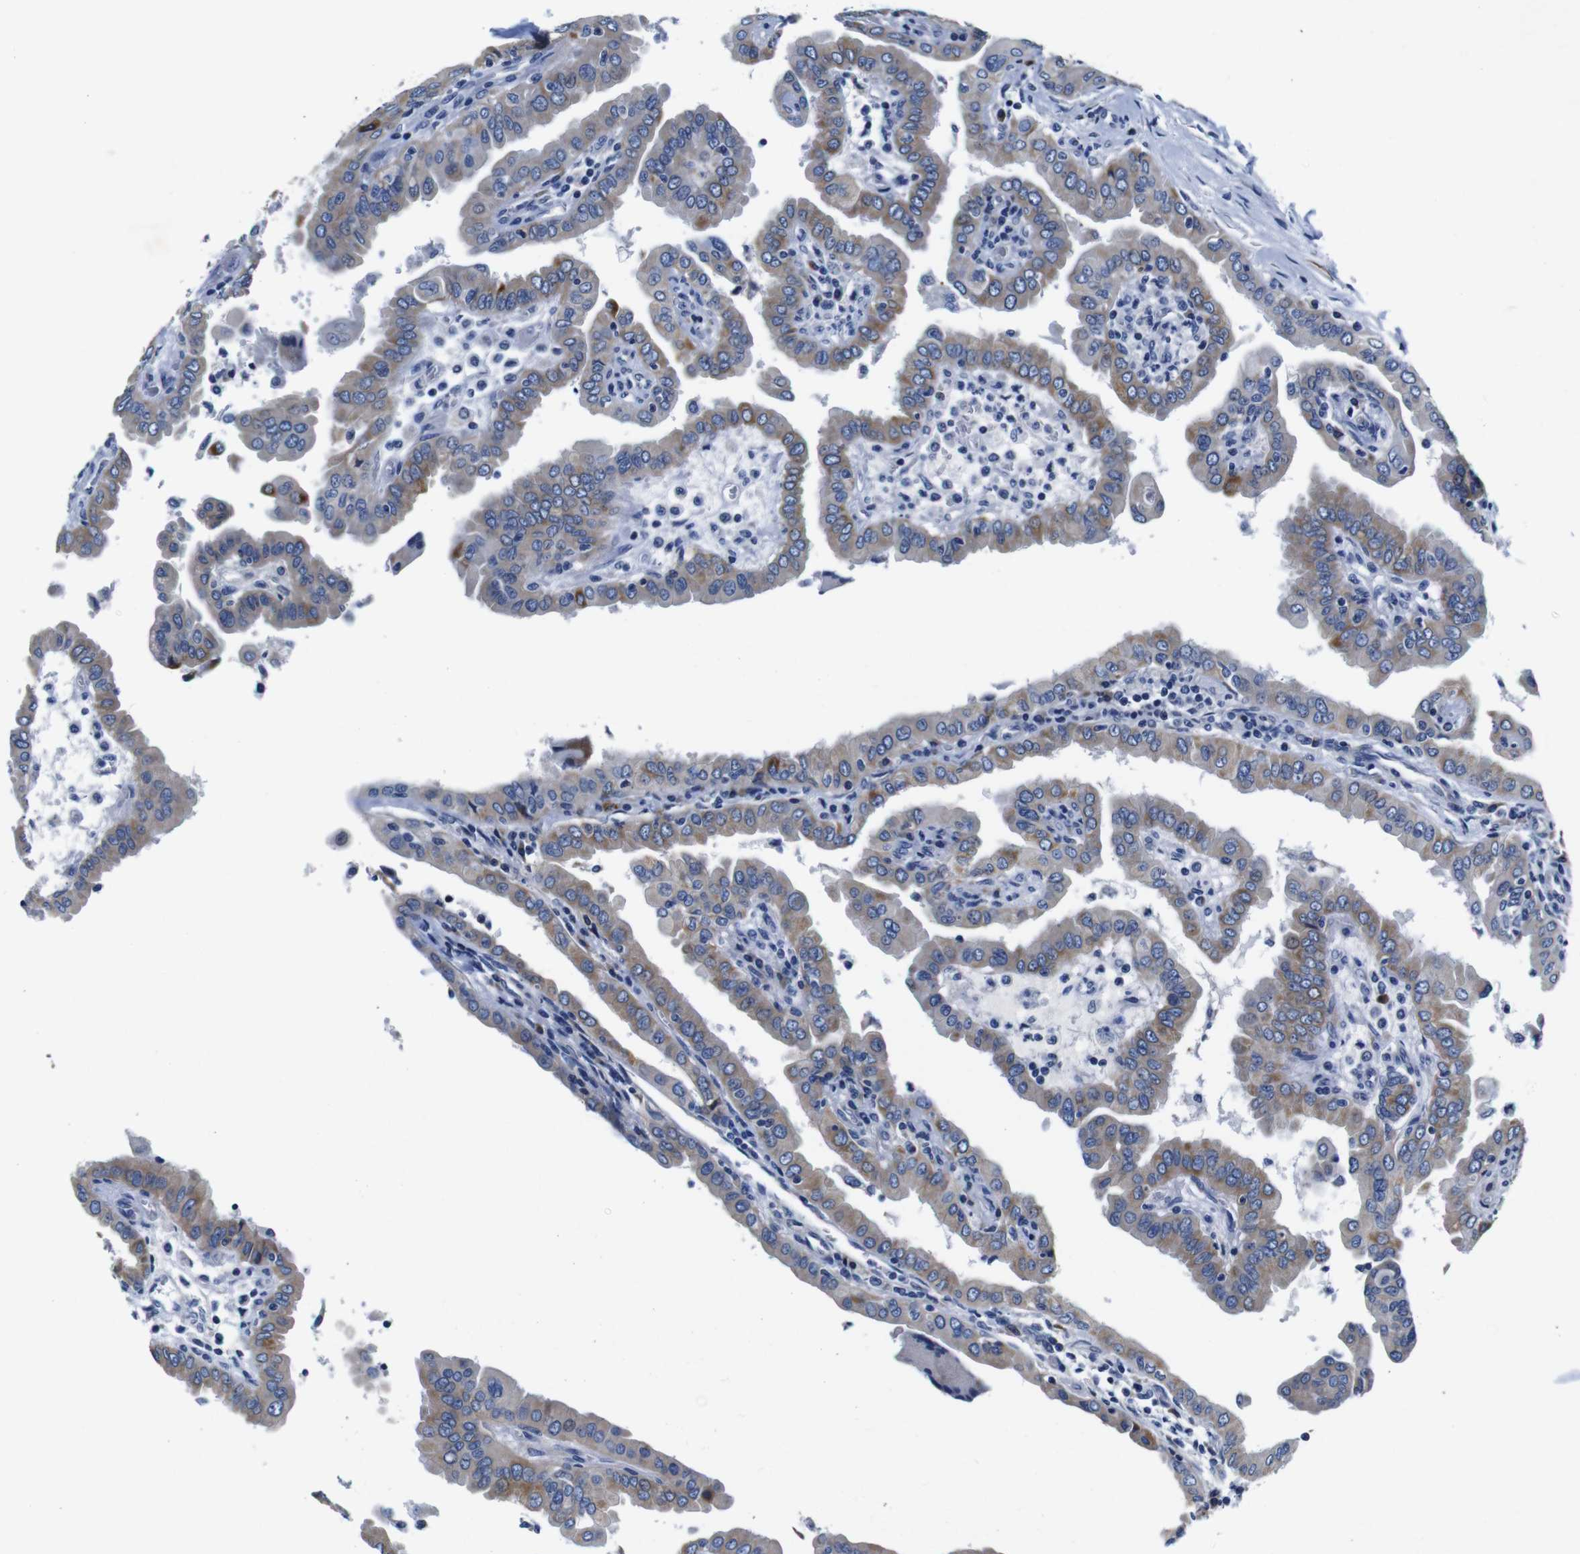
{"staining": {"intensity": "weak", "quantity": "25%-75%", "location": "cytoplasmic/membranous"}, "tissue": "thyroid cancer", "cell_type": "Tumor cells", "image_type": "cancer", "snomed": [{"axis": "morphology", "description": "Papillary adenocarcinoma, NOS"}, {"axis": "topography", "description": "Thyroid gland"}], "caption": "Immunohistochemical staining of thyroid papillary adenocarcinoma displays low levels of weak cytoplasmic/membranous positivity in approximately 25%-75% of tumor cells. The protein of interest is stained brown, and the nuclei are stained in blue (DAB (3,3'-diaminobenzidine) IHC with brightfield microscopy, high magnification).", "gene": "SNX19", "patient": {"sex": "male", "age": 33}}